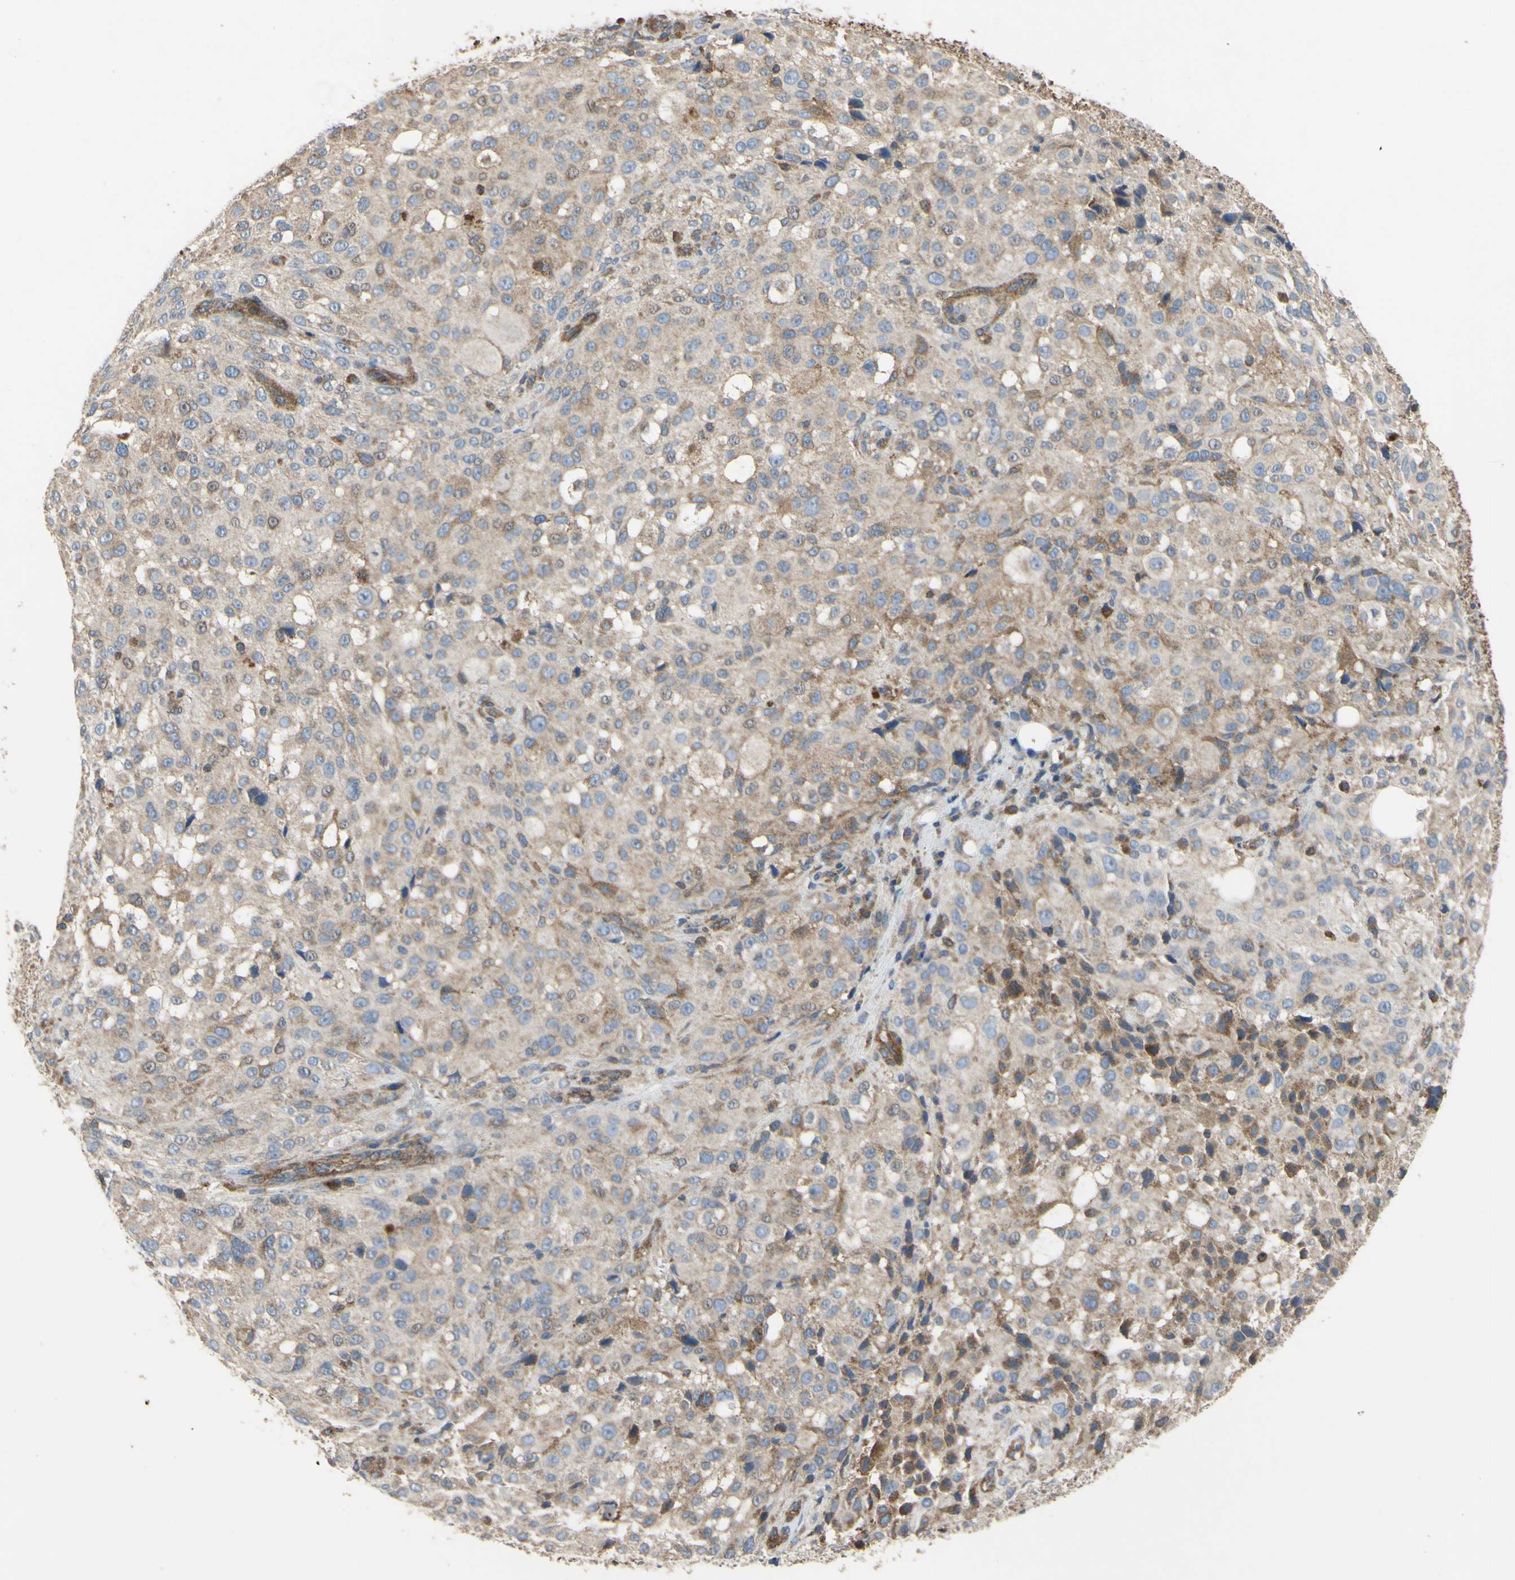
{"staining": {"intensity": "weak", "quantity": ">75%", "location": "cytoplasmic/membranous"}, "tissue": "melanoma", "cell_type": "Tumor cells", "image_type": "cancer", "snomed": [{"axis": "morphology", "description": "Necrosis, NOS"}, {"axis": "morphology", "description": "Malignant melanoma, NOS"}, {"axis": "topography", "description": "Skin"}], "caption": "A low amount of weak cytoplasmic/membranous positivity is appreciated in approximately >75% of tumor cells in malignant melanoma tissue. (Stains: DAB in brown, nuclei in blue, Microscopy: brightfield microscopy at high magnification).", "gene": "BECN1", "patient": {"sex": "female", "age": 87}}